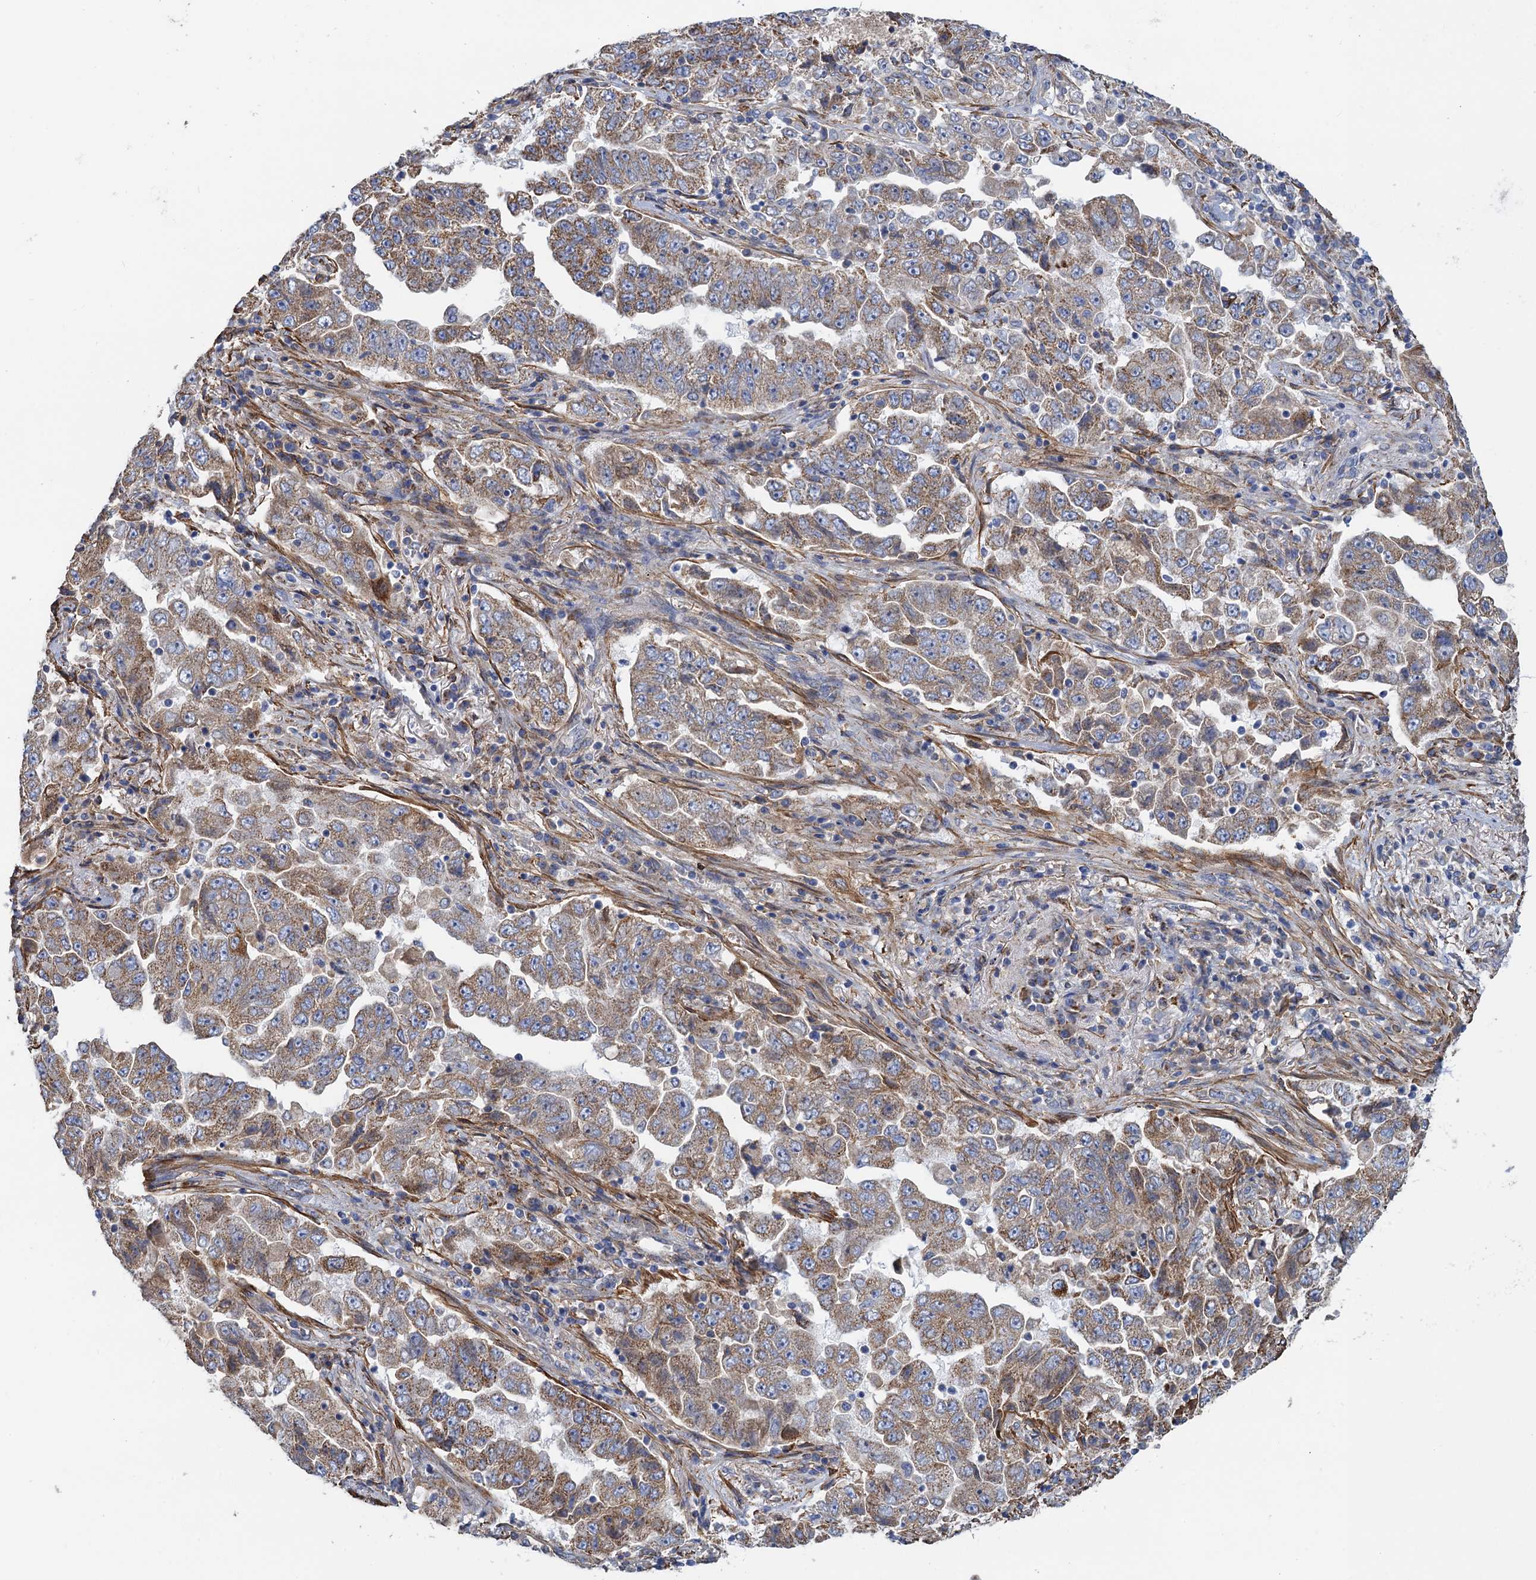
{"staining": {"intensity": "moderate", "quantity": "25%-75%", "location": "cytoplasmic/membranous"}, "tissue": "lung cancer", "cell_type": "Tumor cells", "image_type": "cancer", "snomed": [{"axis": "morphology", "description": "Adenocarcinoma, NOS"}, {"axis": "topography", "description": "Lung"}], "caption": "DAB immunohistochemical staining of lung adenocarcinoma shows moderate cytoplasmic/membranous protein expression in about 25%-75% of tumor cells.", "gene": "GCSH", "patient": {"sex": "female", "age": 51}}